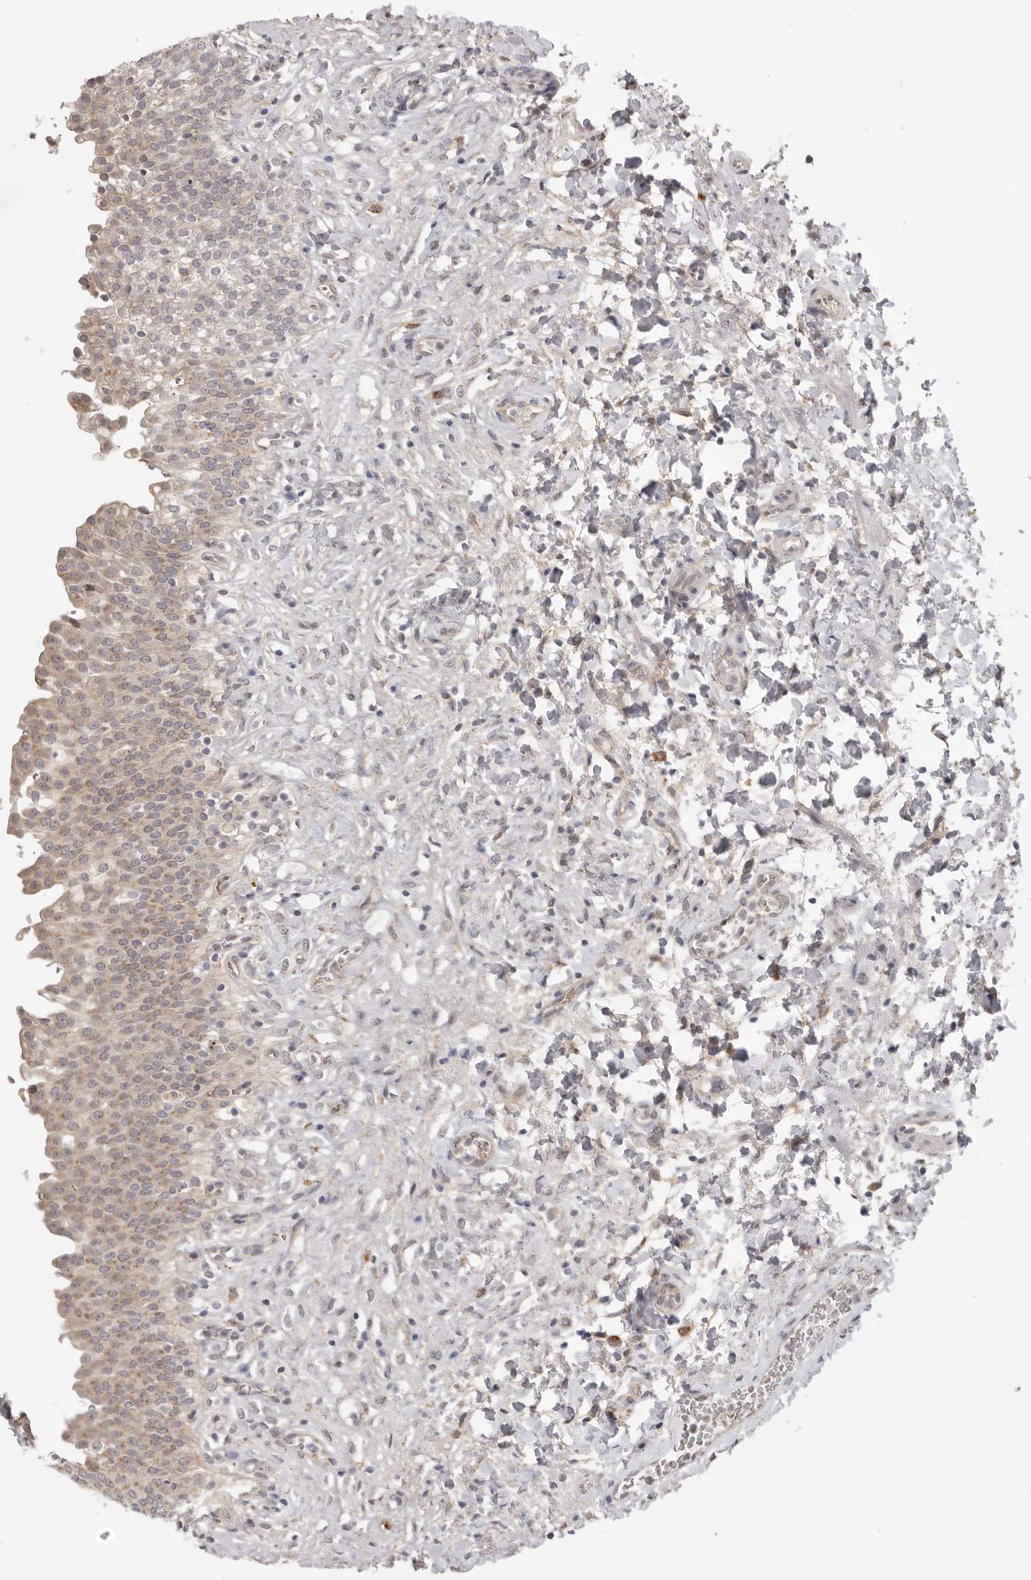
{"staining": {"intensity": "moderate", "quantity": ">75%", "location": "cytoplasmic/membranous"}, "tissue": "urinary bladder", "cell_type": "Urothelial cells", "image_type": "normal", "snomed": [{"axis": "morphology", "description": "Urothelial carcinoma, High grade"}, {"axis": "topography", "description": "Urinary bladder"}], "caption": "IHC image of benign urinary bladder stained for a protein (brown), which demonstrates medium levels of moderate cytoplasmic/membranous positivity in about >75% of urothelial cells.", "gene": "TLR3", "patient": {"sex": "male", "age": 46}}